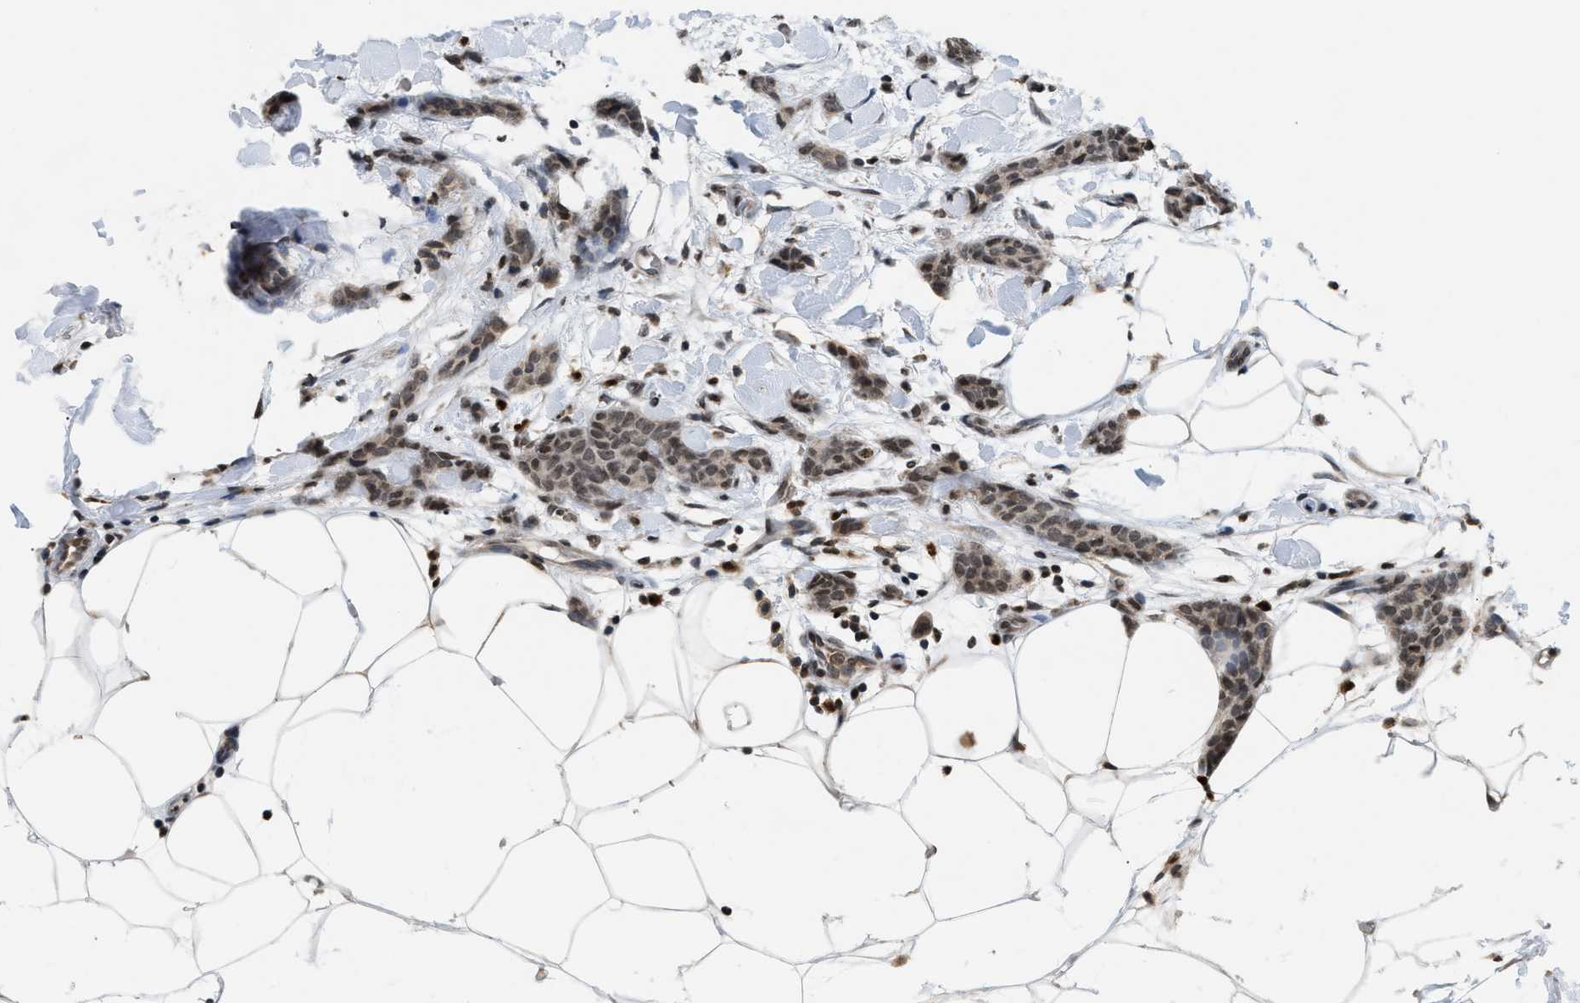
{"staining": {"intensity": "weak", "quantity": ">75%", "location": "cytoplasmic/membranous,nuclear"}, "tissue": "breast cancer", "cell_type": "Tumor cells", "image_type": "cancer", "snomed": [{"axis": "morphology", "description": "Lobular carcinoma"}, {"axis": "topography", "description": "Skin"}, {"axis": "topography", "description": "Breast"}], "caption": "High-power microscopy captured an immunohistochemistry (IHC) histopathology image of lobular carcinoma (breast), revealing weak cytoplasmic/membranous and nuclear positivity in about >75% of tumor cells. Using DAB (3,3'-diaminobenzidine) (brown) and hematoxylin (blue) stains, captured at high magnification using brightfield microscopy.", "gene": "PRUNE2", "patient": {"sex": "female", "age": 46}}